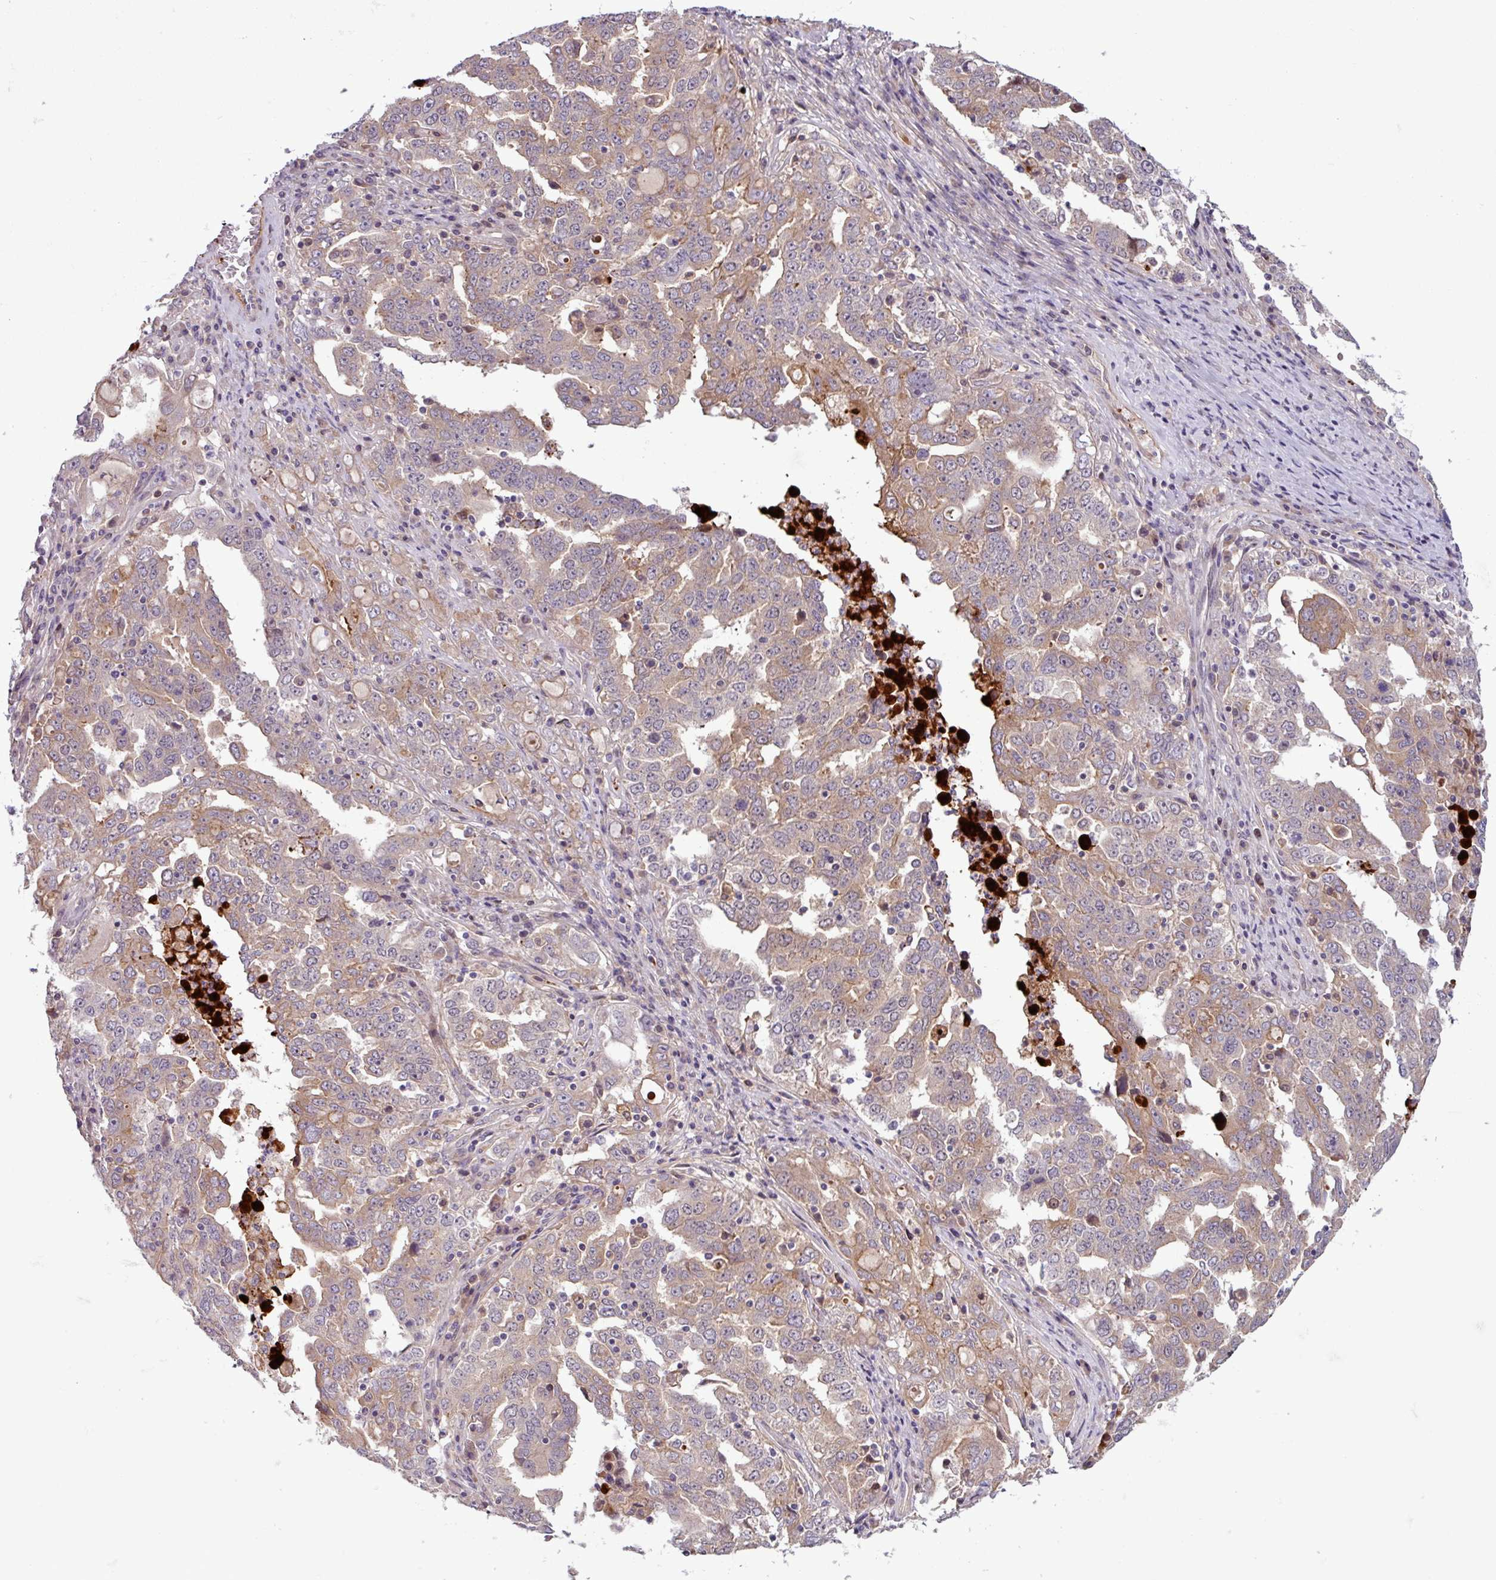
{"staining": {"intensity": "moderate", "quantity": "25%-75%", "location": "cytoplasmic/membranous"}, "tissue": "ovarian cancer", "cell_type": "Tumor cells", "image_type": "cancer", "snomed": [{"axis": "morphology", "description": "Carcinoma, endometroid"}, {"axis": "topography", "description": "Ovary"}], "caption": "An image of human ovarian cancer (endometroid carcinoma) stained for a protein demonstrates moderate cytoplasmic/membranous brown staining in tumor cells. The staining is performed using DAB brown chromogen to label protein expression. The nuclei are counter-stained blue using hematoxylin.", "gene": "PCED1A", "patient": {"sex": "female", "age": 62}}